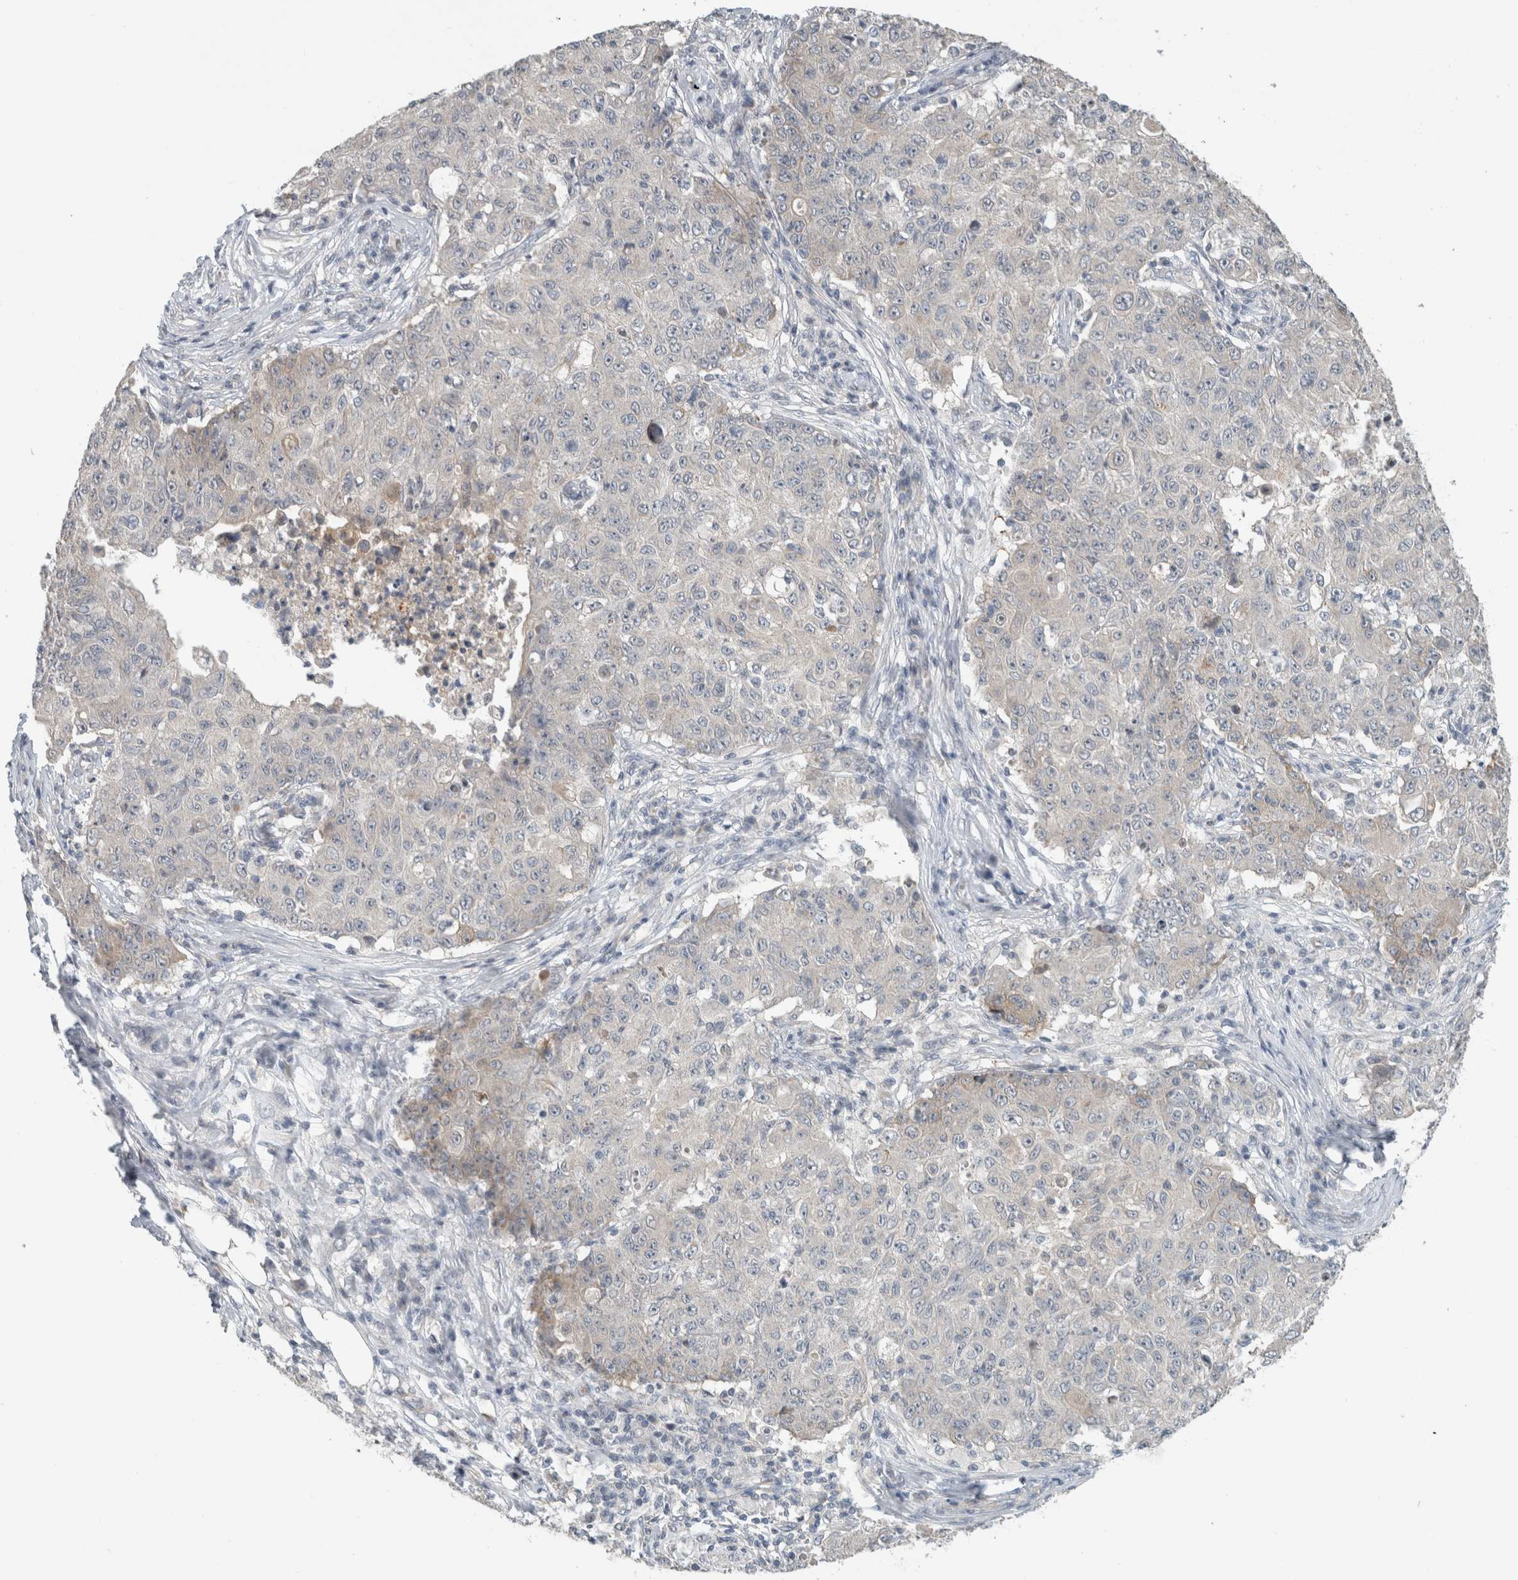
{"staining": {"intensity": "negative", "quantity": "none", "location": "none"}, "tissue": "ovarian cancer", "cell_type": "Tumor cells", "image_type": "cancer", "snomed": [{"axis": "morphology", "description": "Carcinoma, endometroid"}, {"axis": "topography", "description": "Ovary"}], "caption": "IHC histopathology image of neoplastic tissue: human ovarian cancer (endometroid carcinoma) stained with DAB (3,3'-diaminobenzidine) reveals no significant protein expression in tumor cells. (DAB (3,3'-diaminobenzidine) immunohistochemistry visualized using brightfield microscopy, high magnification).", "gene": "ERCC6L2", "patient": {"sex": "female", "age": 42}}